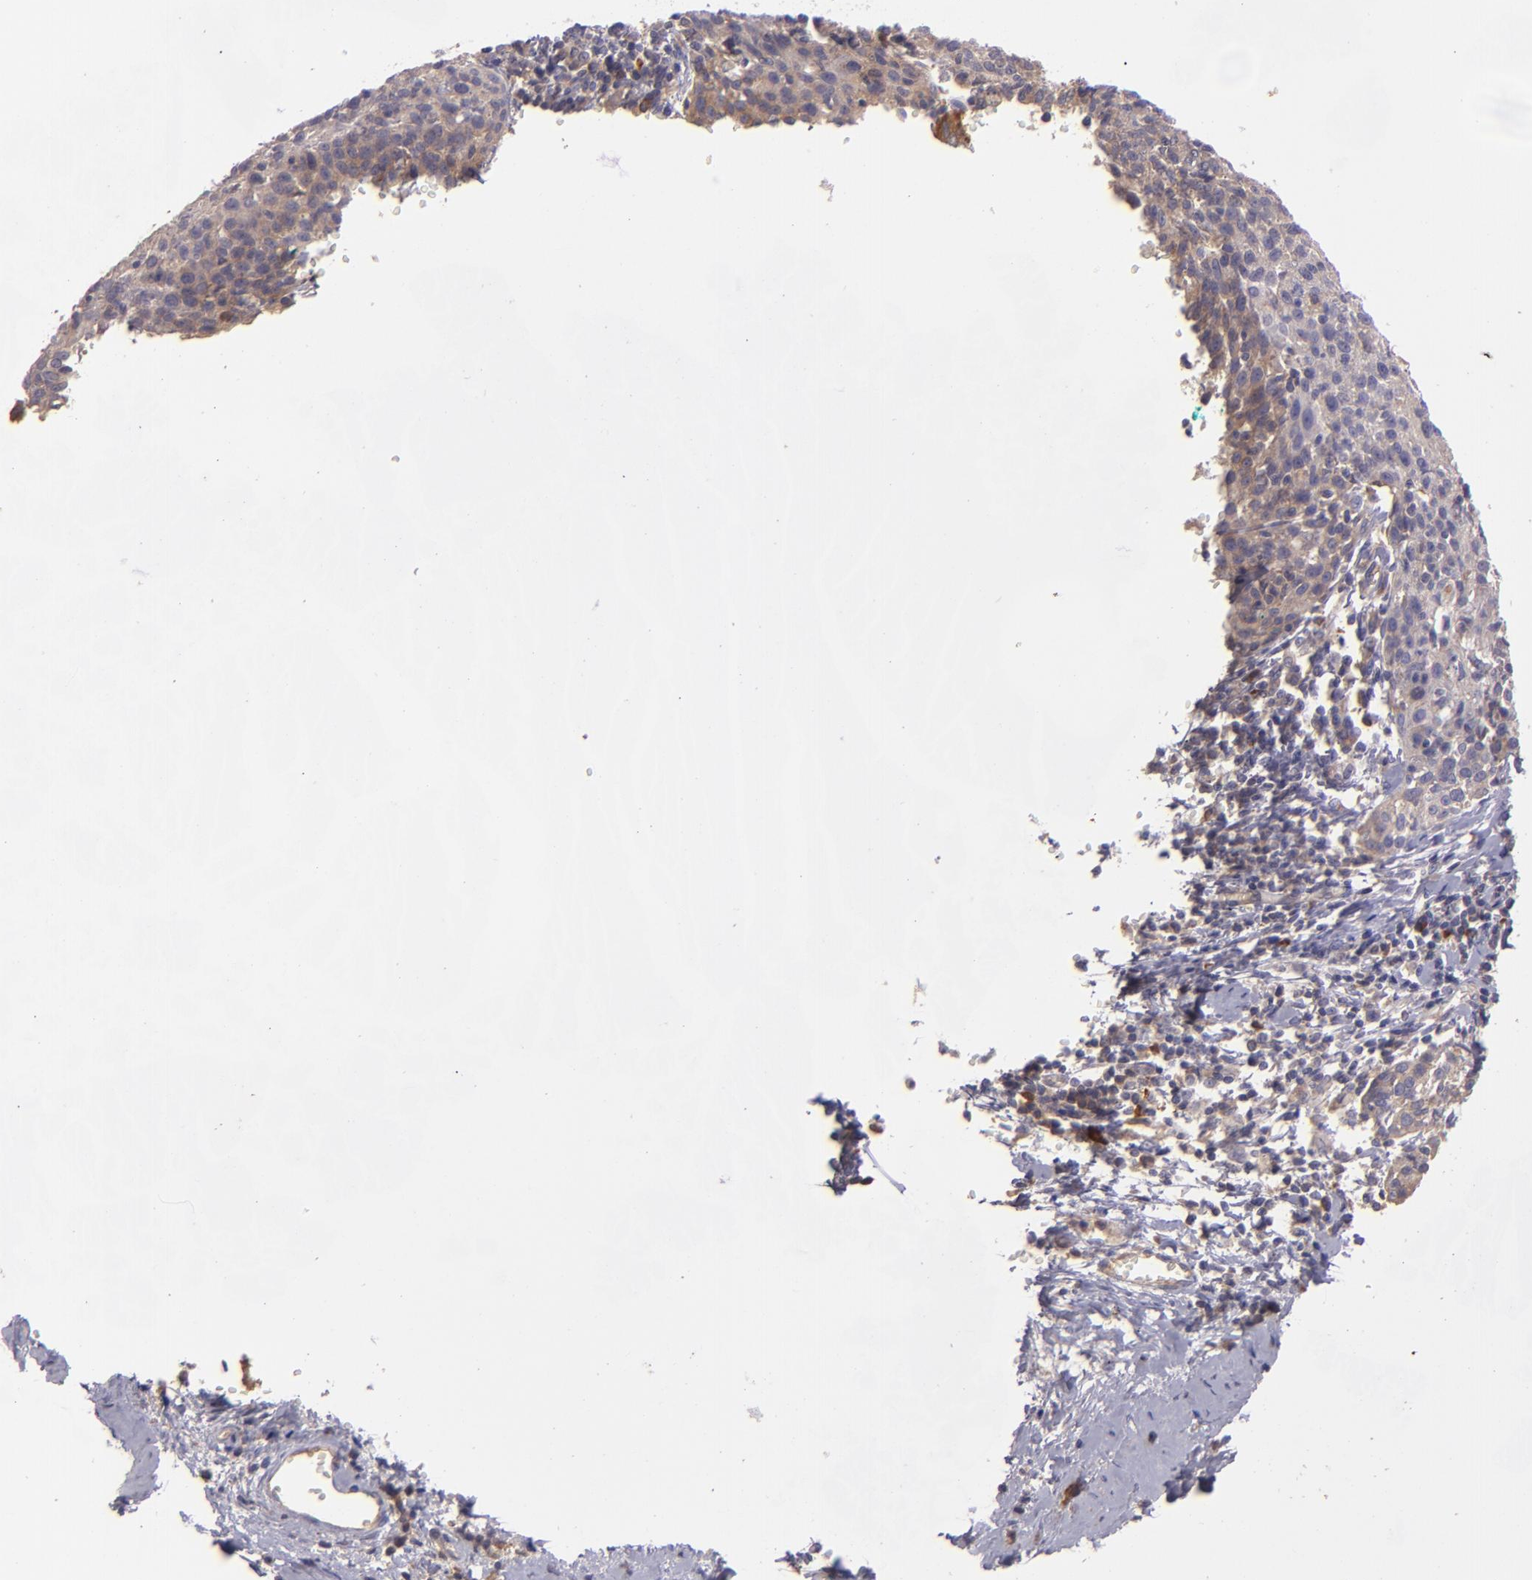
{"staining": {"intensity": "moderate", "quantity": ">75%", "location": "cytoplasmic/membranous"}, "tissue": "cervical cancer", "cell_type": "Tumor cells", "image_type": "cancer", "snomed": [{"axis": "morphology", "description": "Squamous cell carcinoma, NOS"}, {"axis": "topography", "description": "Cervix"}], "caption": "This is an image of immunohistochemistry staining of squamous cell carcinoma (cervical), which shows moderate staining in the cytoplasmic/membranous of tumor cells.", "gene": "ECE1", "patient": {"sex": "female", "age": 38}}